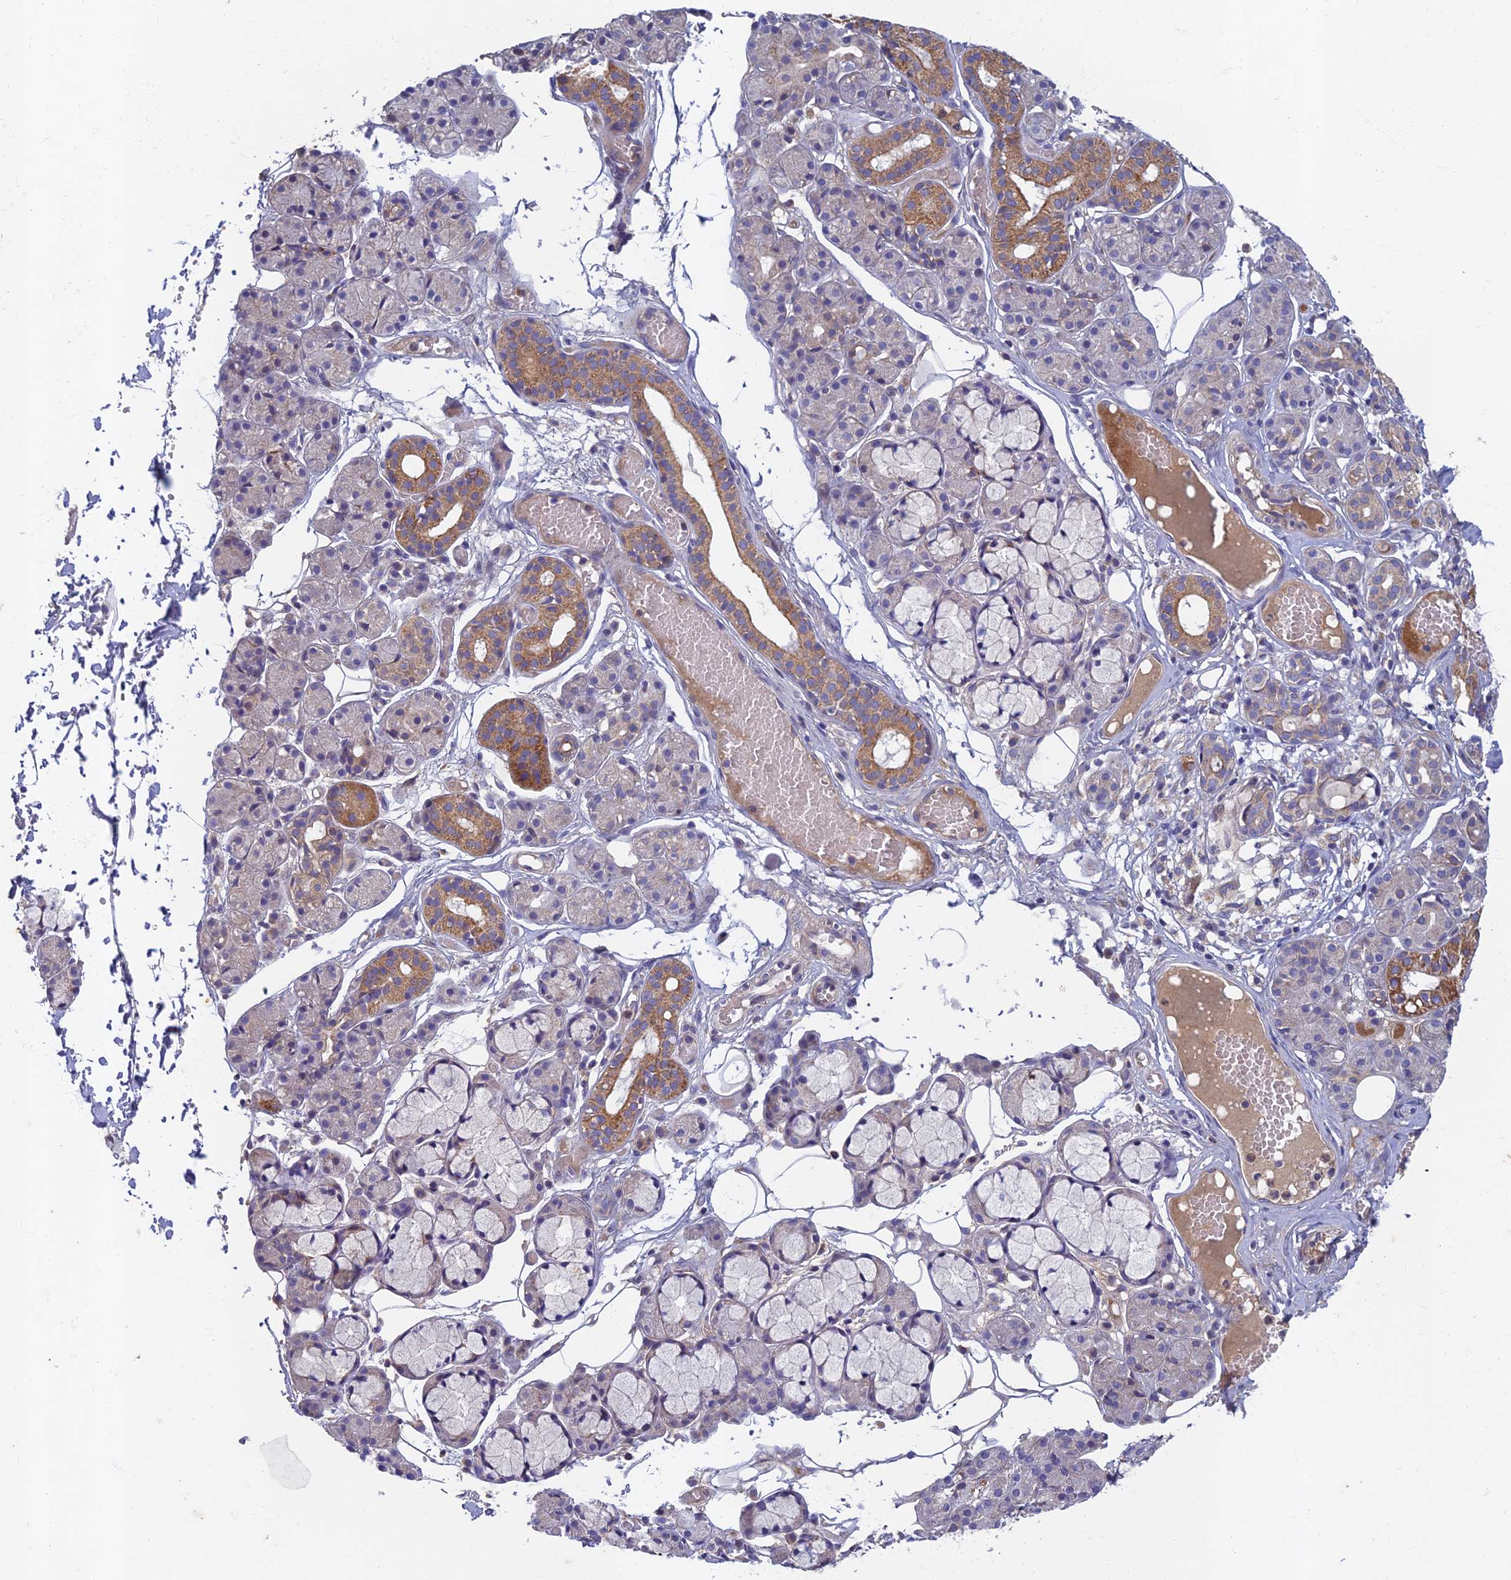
{"staining": {"intensity": "moderate", "quantity": "25%-75%", "location": "cytoplasmic/membranous"}, "tissue": "salivary gland", "cell_type": "Glandular cells", "image_type": "normal", "snomed": [{"axis": "morphology", "description": "Normal tissue, NOS"}, {"axis": "topography", "description": "Salivary gland"}], "caption": "A micrograph of salivary gland stained for a protein displays moderate cytoplasmic/membranous brown staining in glandular cells. Ihc stains the protein in brown and the nuclei are stained blue.", "gene": "SOGA1", "patient": {"sex": "male", "age": 63}}